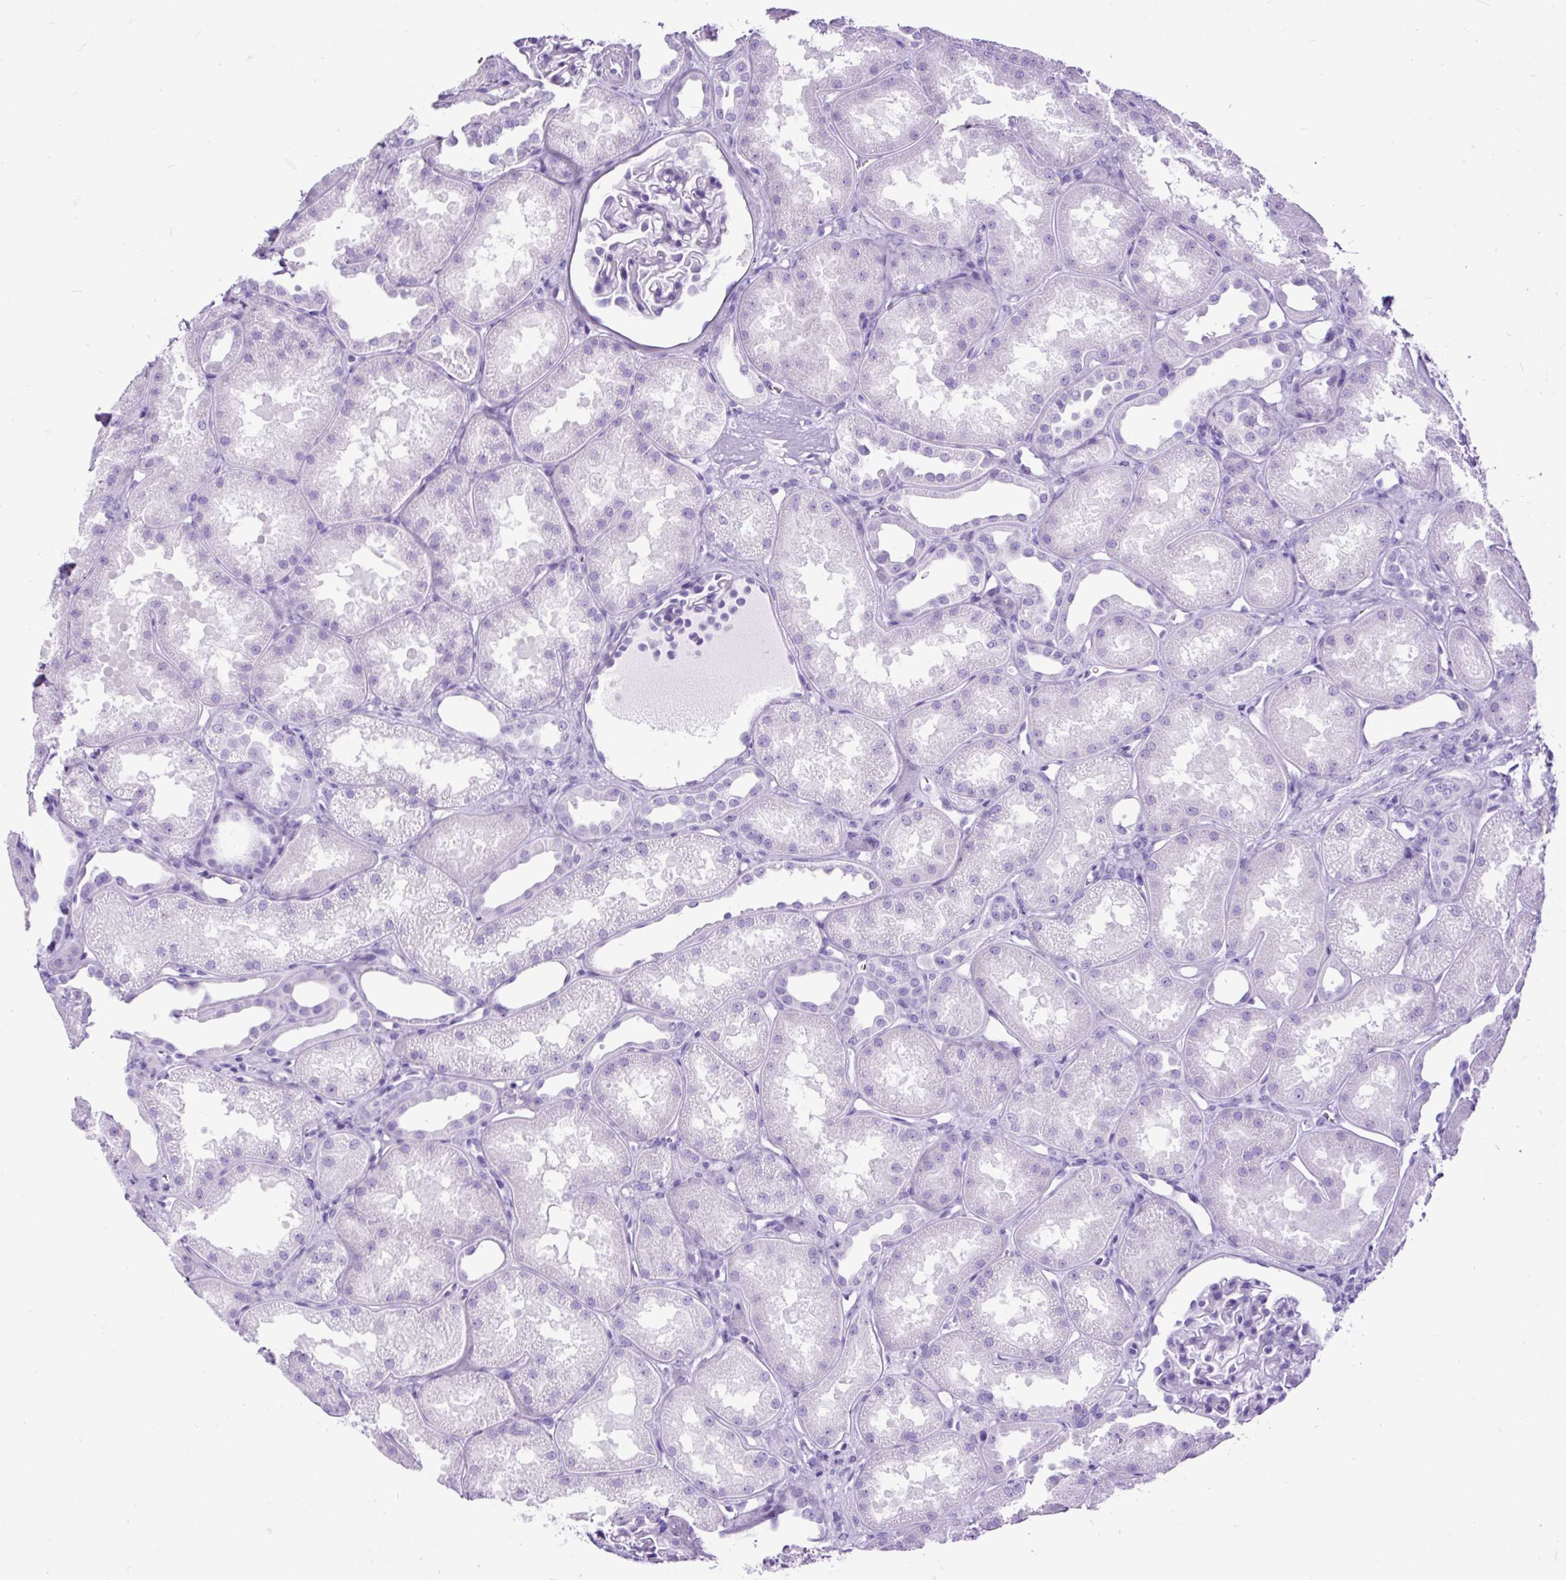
{"staining": {"intensity": "negative", "quantity": "none", "location": "none"}, "tissue": "kidney", "cell_type": "Cells in glomeruli", "image_type": "normal", "snomed": [{"axis": "morphology", "description": "Normal tissue, NOS"}, {"axis": "topography", "description": "Kidney"}], "caption": "IHC histopathology image of benign kidney: kidney stained with DAB (3,3'-diaminobenzidine) reveals no significant protein positivity in cells in glomeruli. The staining is performed using DAB (3,3'-diaminobenzidine) brown chromogen with nuclei counter-stained in using hematoxylin.", "gene": "CEL", "patient": {"sex": "male", "age": 61}}